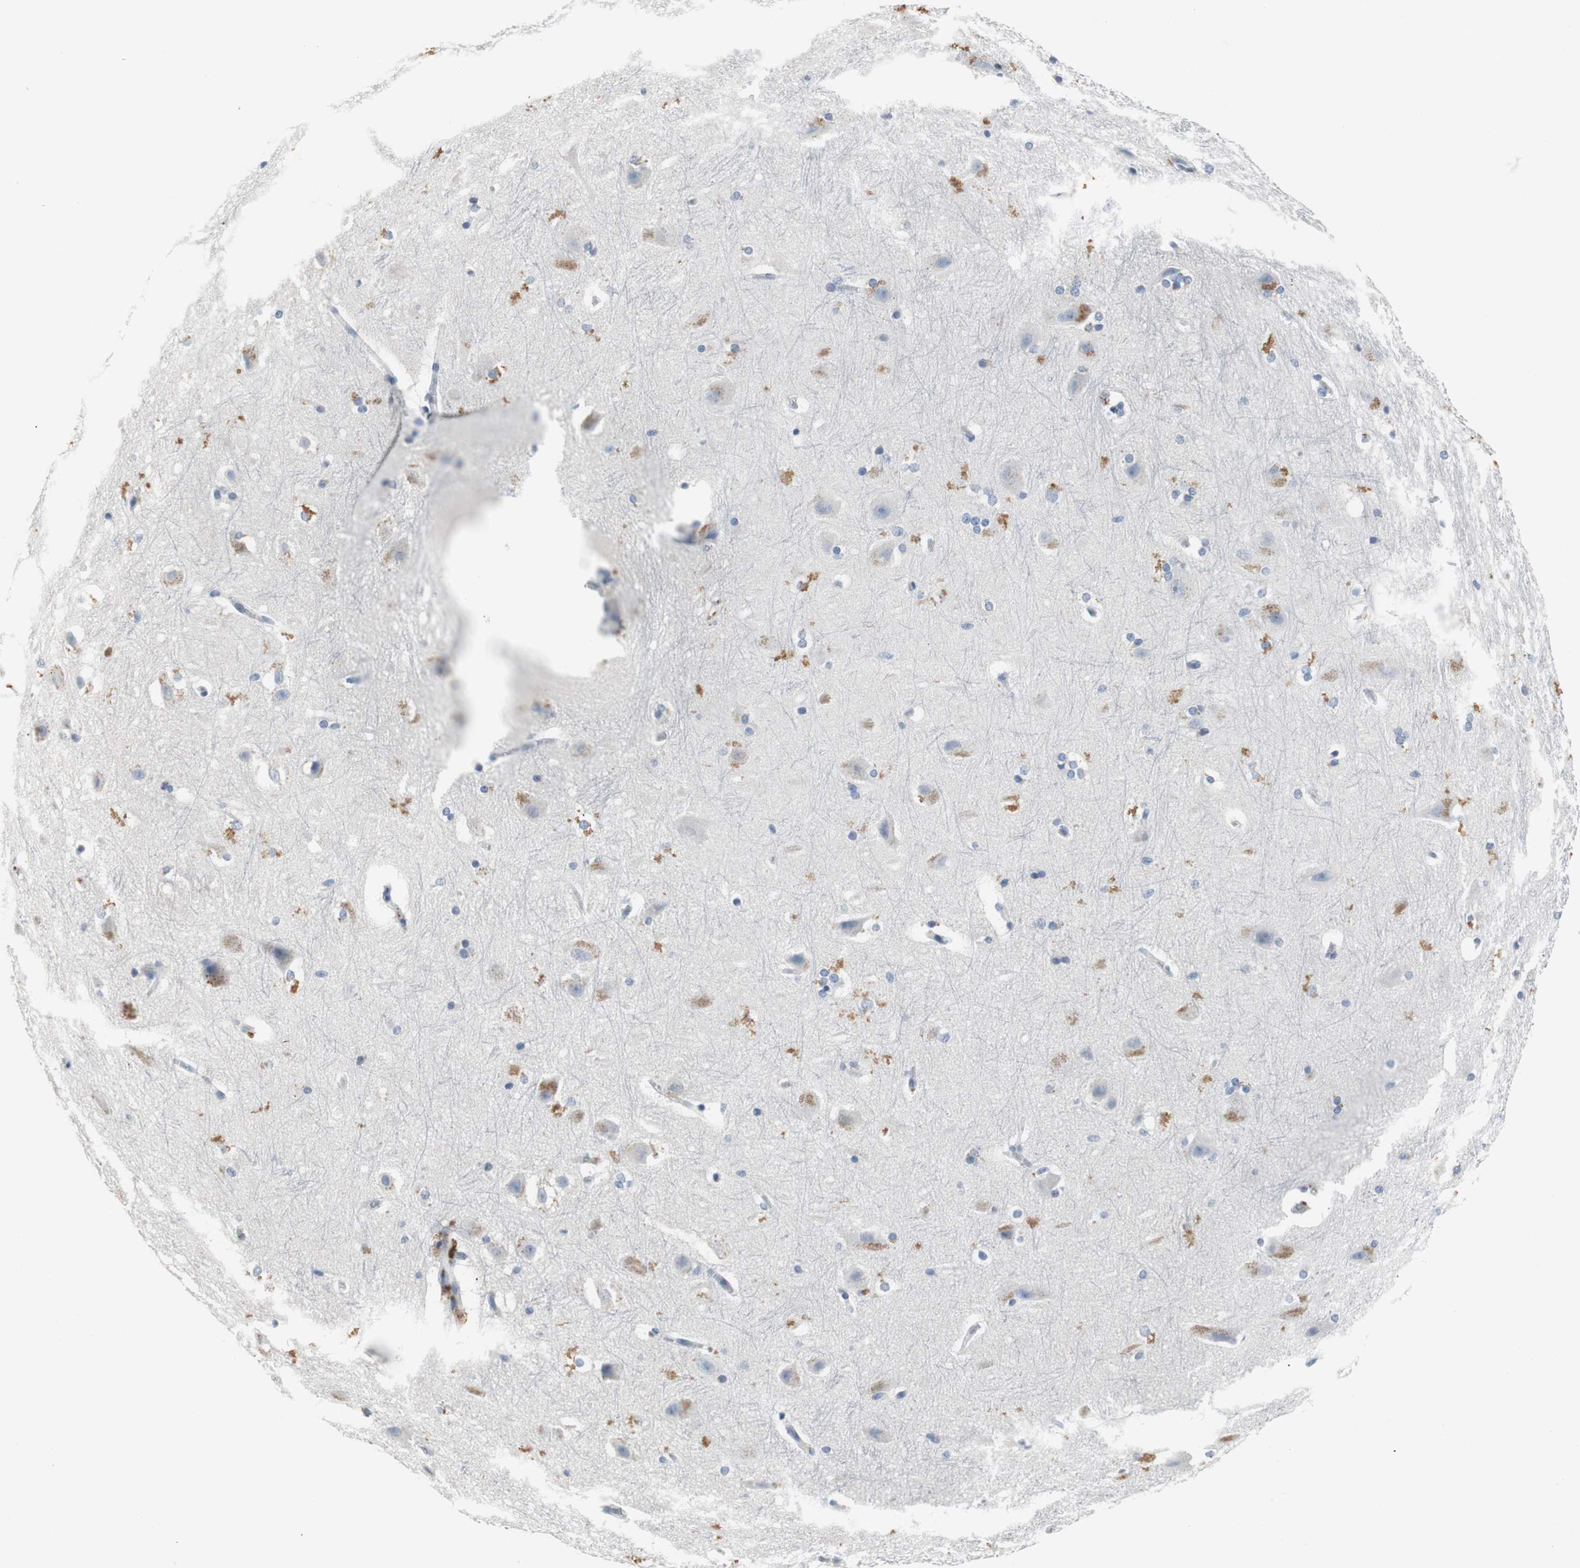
{"staining": {"intensity": "moderate", "quantity": "<25%", "location": "cytoplasmic/membranous"}, "tissue": "hippocampus", "cell_type": "Glial cells", "image_type": "normal", "snomed": [{"axis": "morphology", "description": "Normal tissue, NOS"}, {"axis": "topography", "description": "Hippocampus"}], "caption": "Protein expression analysis of normal hippocampus exhibits moderate cytoplasmic/membranous positivity in approximately <25% of glial cells.", "gene": "LRP2", "patient": {"sex": "female", "age": 19}}